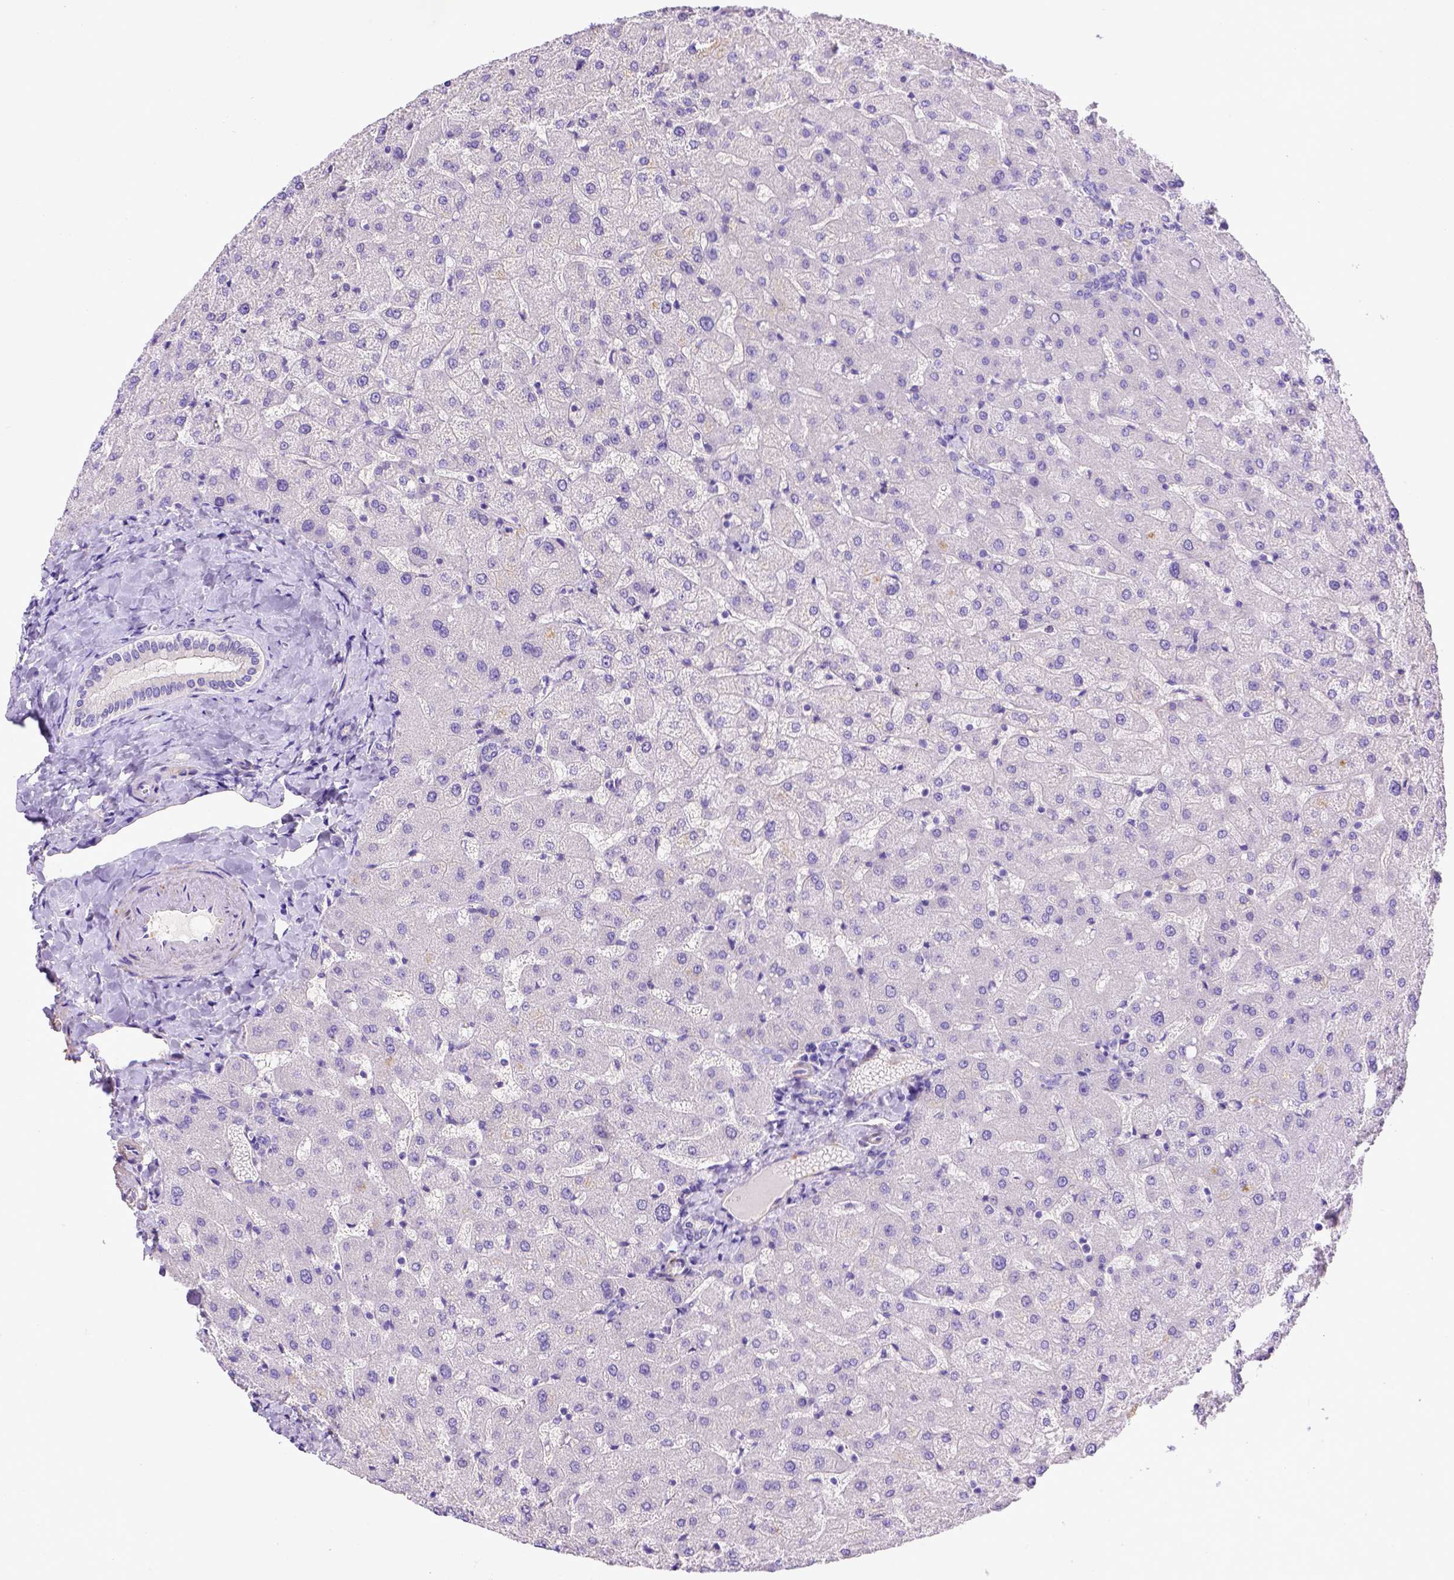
{"staining": {"intensity": "negative", "quantity": "none", "location": "none"}, "tissue": "liver", "cell_type": "Cholangiocytes", "image_type": "normal", "snomed": [{"axis": "morphology", "description": "Normal tissue, NOS"}, {"axis": "topography", "description": "Liver"}], "caption": "The photomicrograph demonstrates no significant positivity in cholangiocytes of liver. Brightfield microscopy of IHC stained with DAB (brown) and hematoxylin (blue), captured at high magnification.", "gene": "LRRC18", "patient": {"sex": "female", "age": 50}}